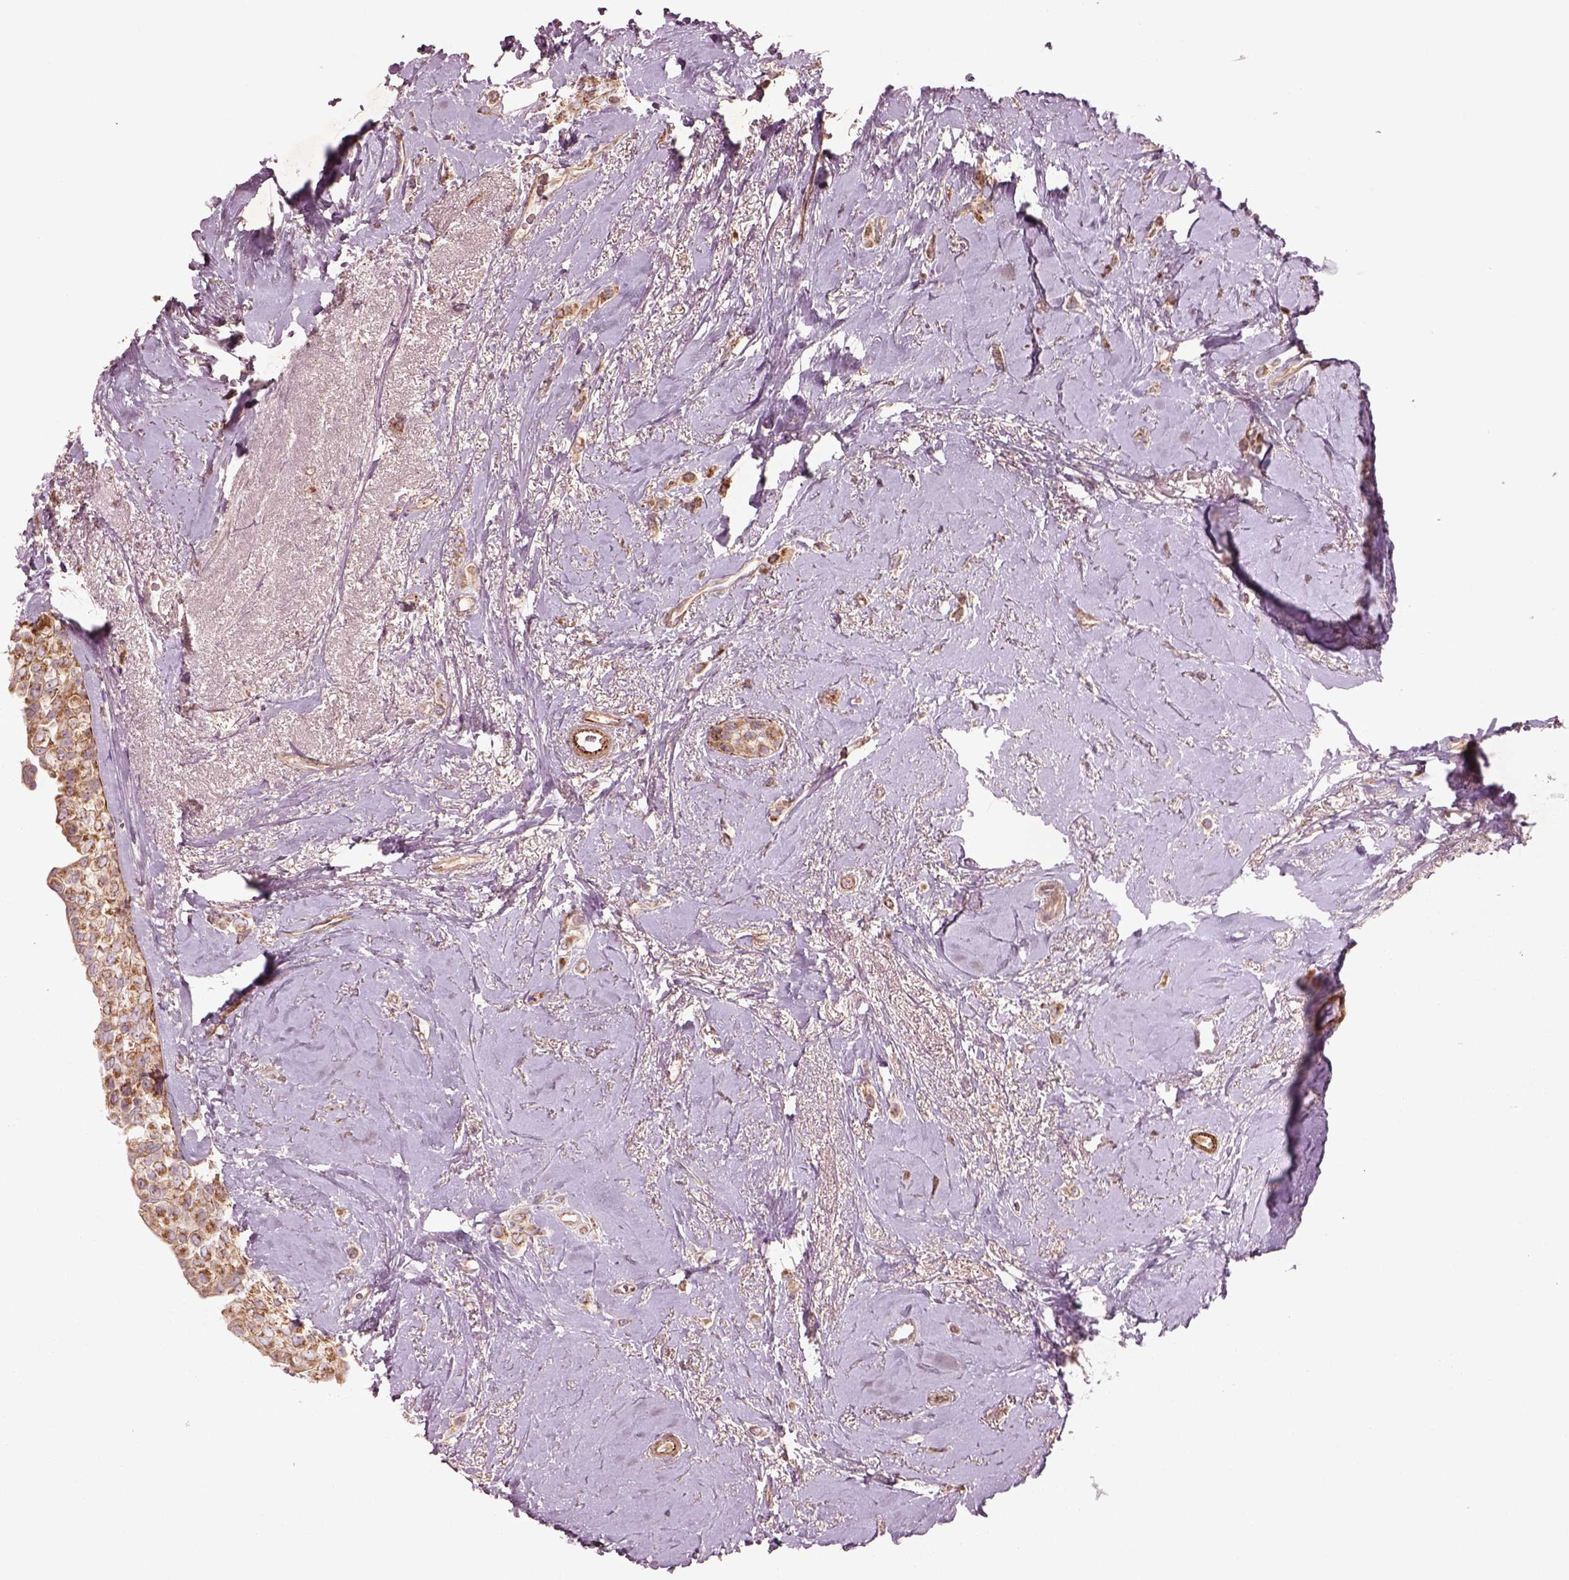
{"staining": {"intensity": "moderate", "quantity": ">75%", "location": "cytoplasmic/membranous"}, "tissue": "breast cancer", "cell_type": "Tumor cells", "image_type": "cancer", "snomed": [{"axis": "morphology", "description": "Lobular carcinoma"}, {"axis": "topography", "description": "Breast"}], "caption": "Approximately >75% of tumor cells in human breast cancer (lobular carcinoma) reveal moderate cytoplasmic/membranous protein expression as visualized by brown immunohistochemical staining.", "gene": "SLC25A5", "patient": {"sex": "female", "age": 66}}